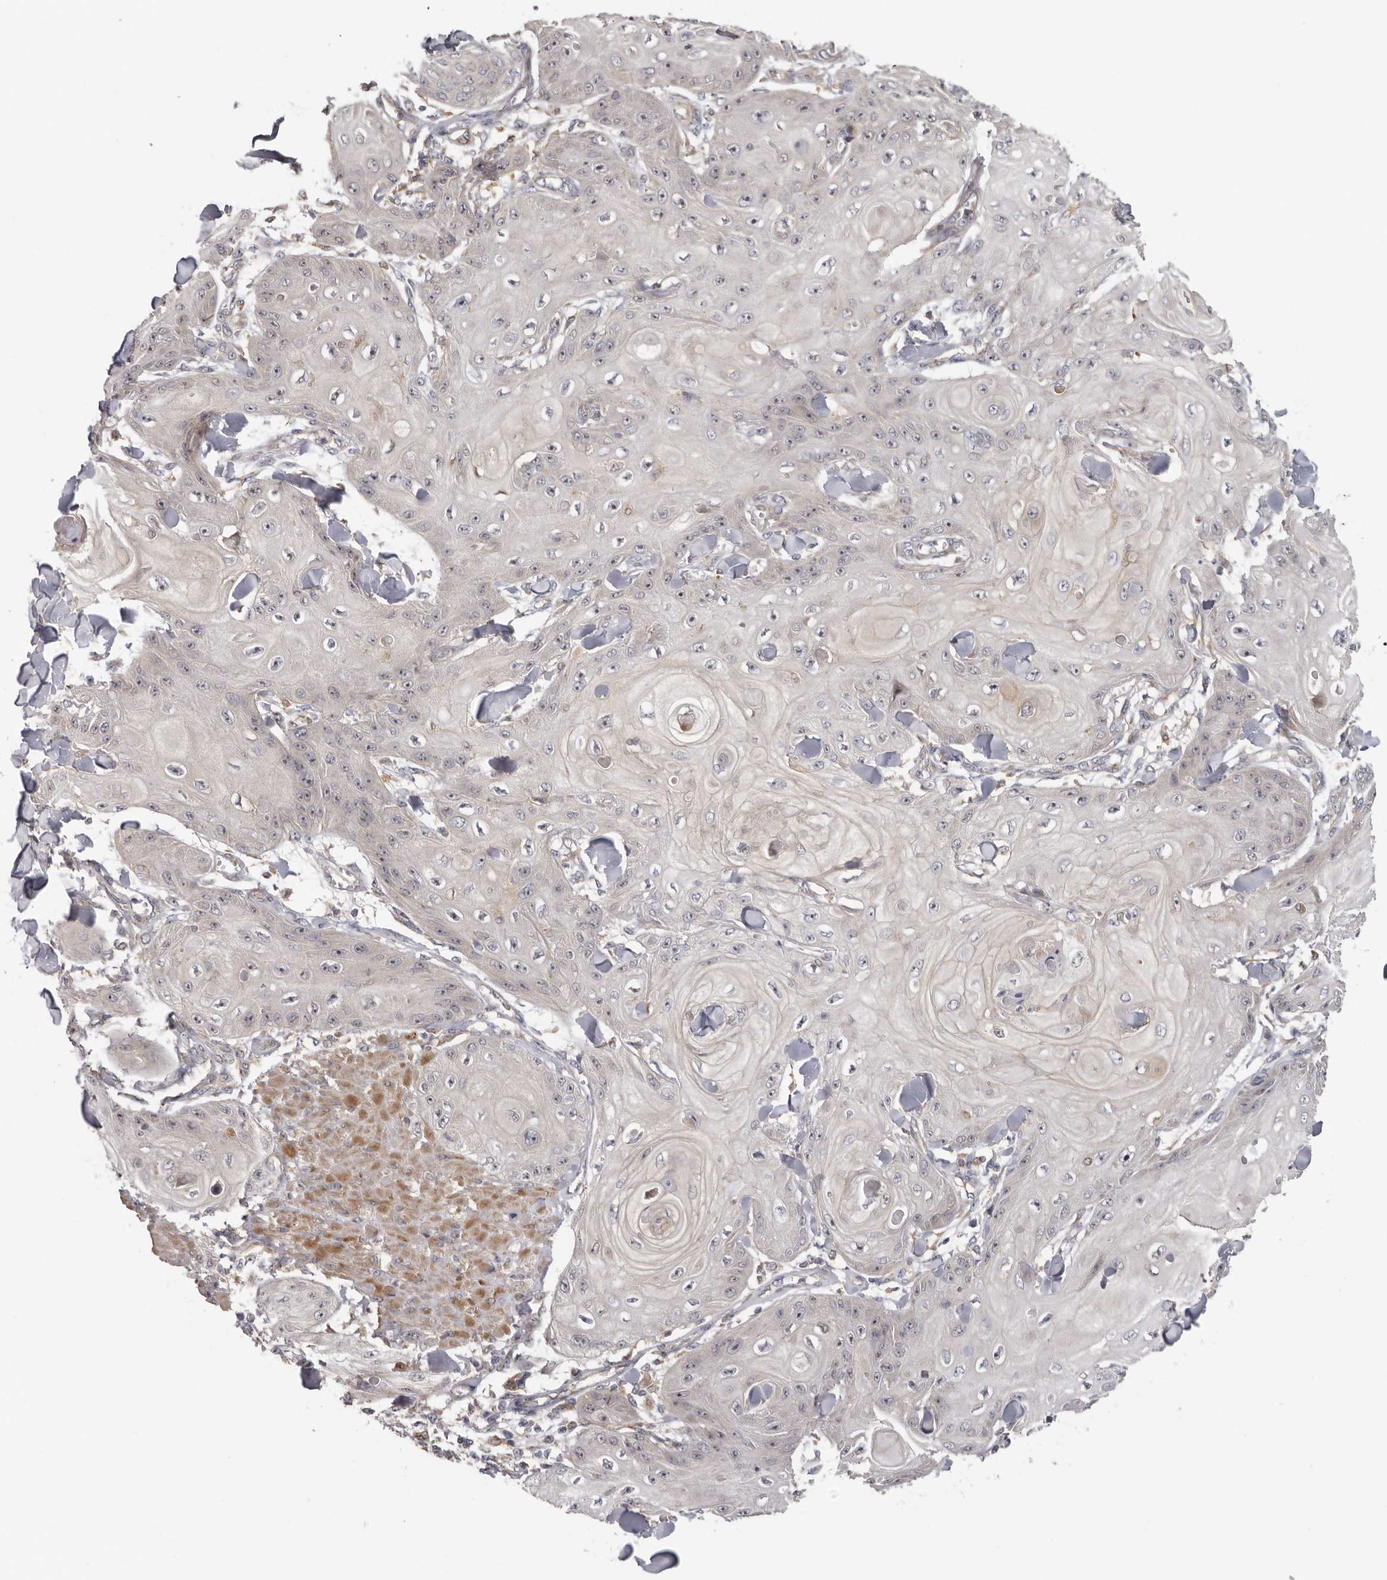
{"staining": {"intensity": "negative", "quantity": "none", "location": "none"}, "tissue": "skin cancer", "cell_type": "Tumor cells", "image_type": "cancer", "snomed": [{"axis": "morphology", "description": "Squamous cell carcinoma, NOS"}, {"axis": "topography", "description": "Skin"}], "caption": "High power microscopy photomicrograph of an IHC photomicrograph of squamous cell carcinoma (skin), revealing no significant expression in tumor cells.", "gene": "HINT3", "patient": {"sex": "male", "age": 74}}